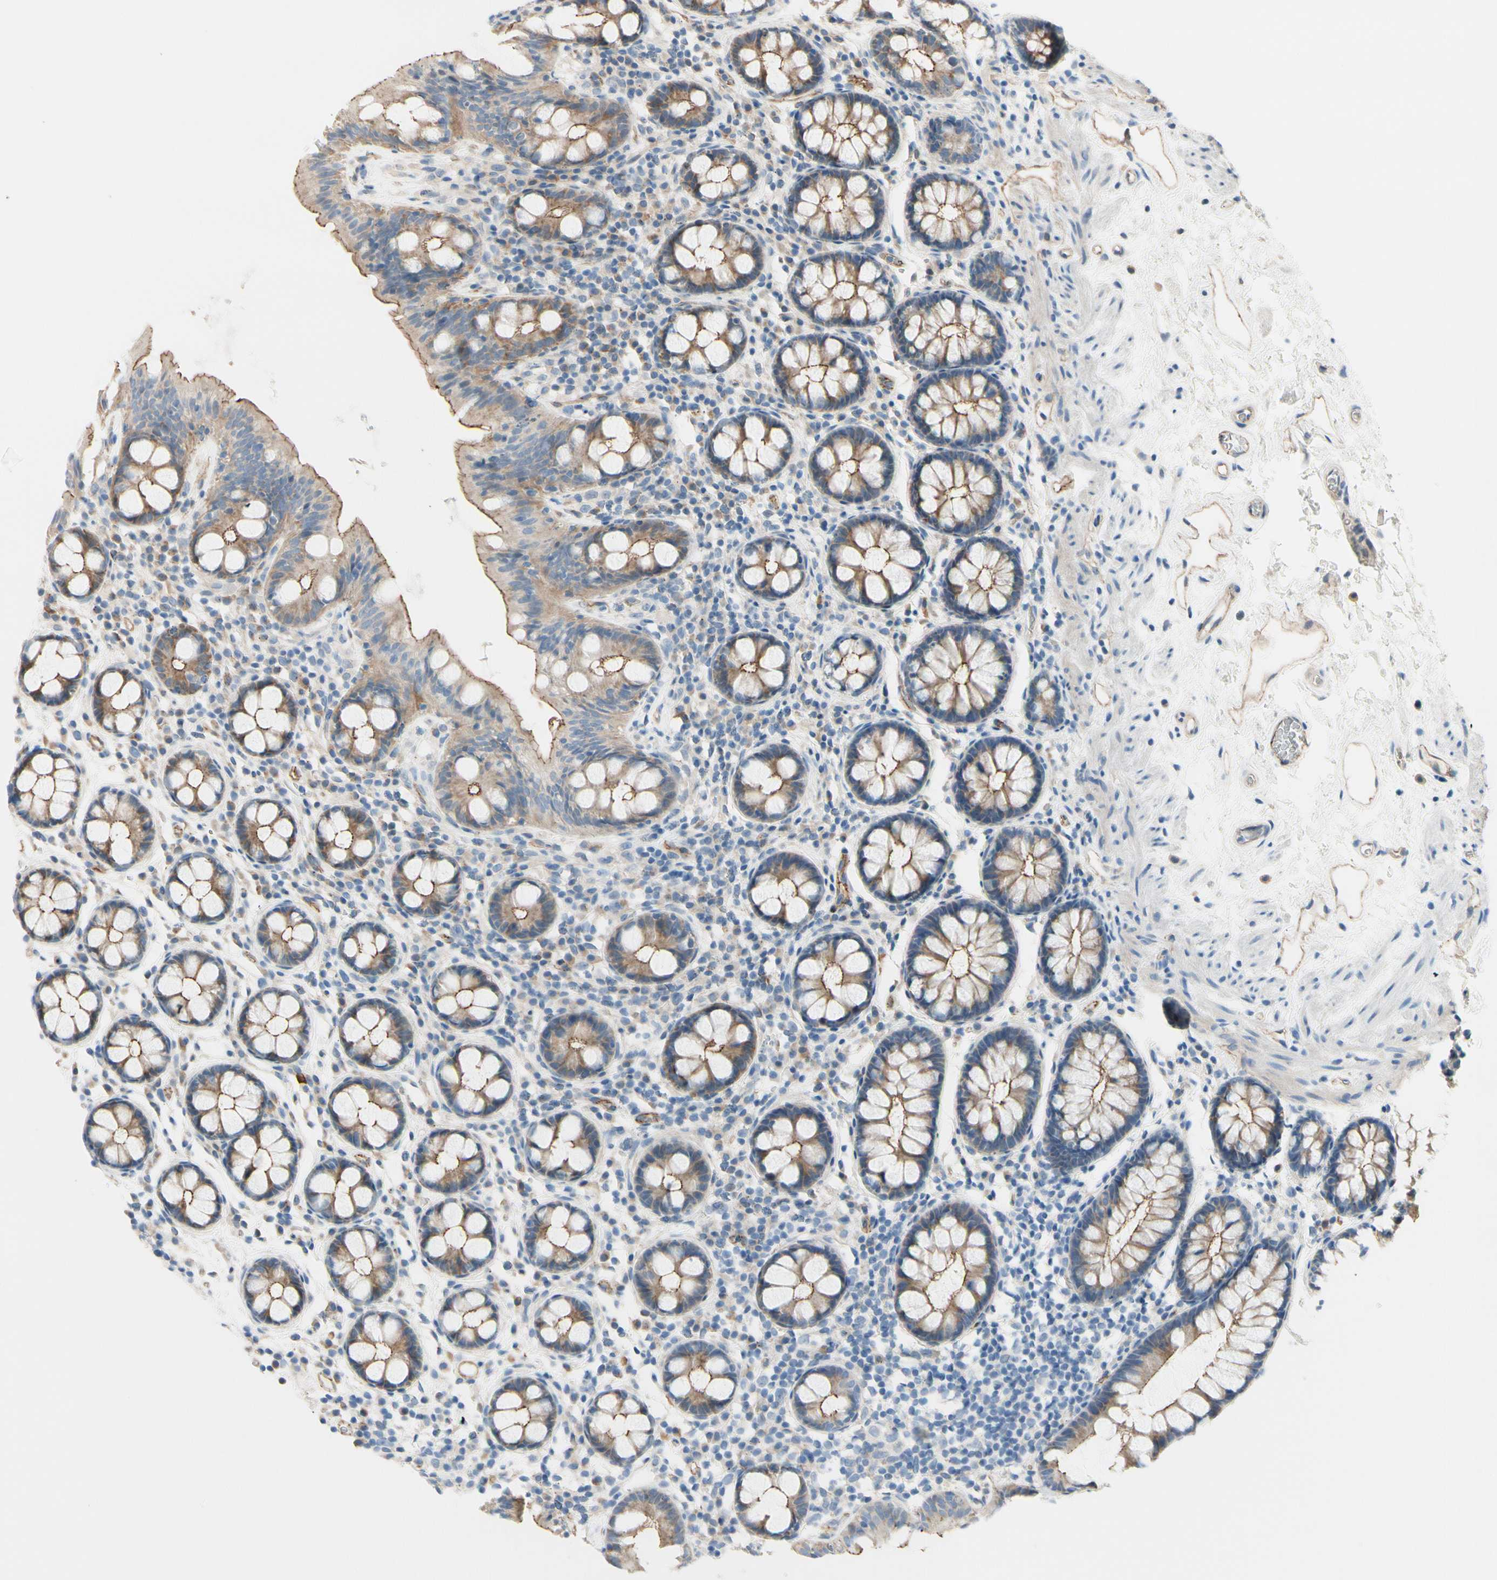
{"staining": {"intensity": "moderate", "quantity": ">75%", "location": "cytoplasmic/membranous"}, "tissue": "colon", "cell_type": "Endothelial cells", "image_type": "normal", "snomed": [{"axis": "morphology", "description": "Normal tissue, NOS"}, {"axis": "topography", "description": "Colon"}], "caption": "Protein staining displays moderate cytoplasmic/membranous positivity in about >75% of endothelial cells in normal colon.", "gene": "TJP1", "patient": {"sex": "female", "age": 80}}